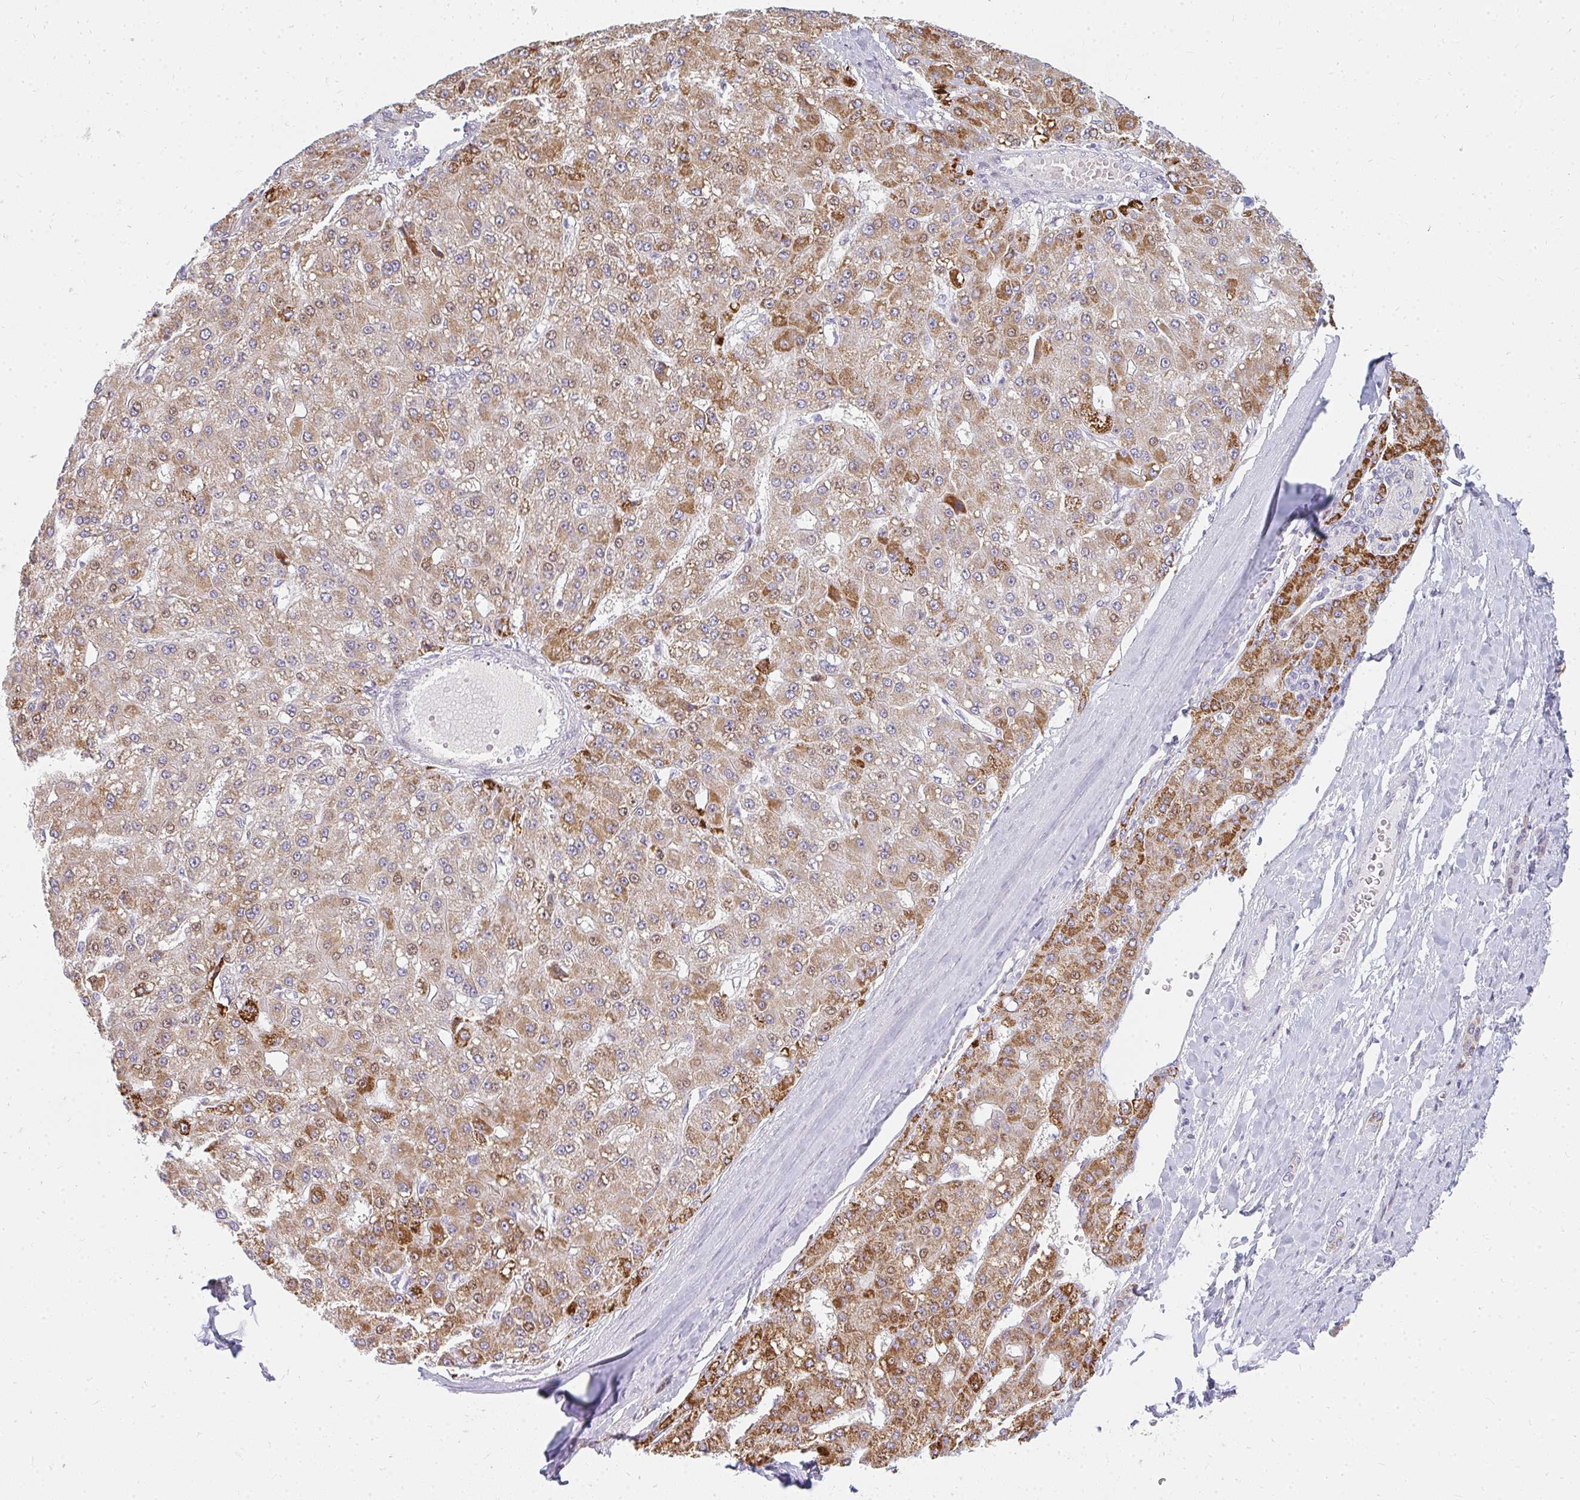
{"staining": {"intensity": "strong", "quantity": ">75%", "location": "cytoplasmic/membranous"}, "tissue": "liver cancer", "cell_type": "Tumor cells", "image_type": "cancer", "snomed": [{"axis": "morphology", "description": "Carcinoma, Hepatocellular, NOS"}, {"axis": "topography", "description": "Liver"}], "caption": "An immunohistochemistry (IHC) micrograph of neoplastic tissue is shown. Protein staining in brown highlights strong cytoplasmic/membranous positivity in liver cancer (hepatocellular carcinoma) within tumor cells.", "gene": "PLA2G5", "patient": {"sex": "male", "age": 67}}